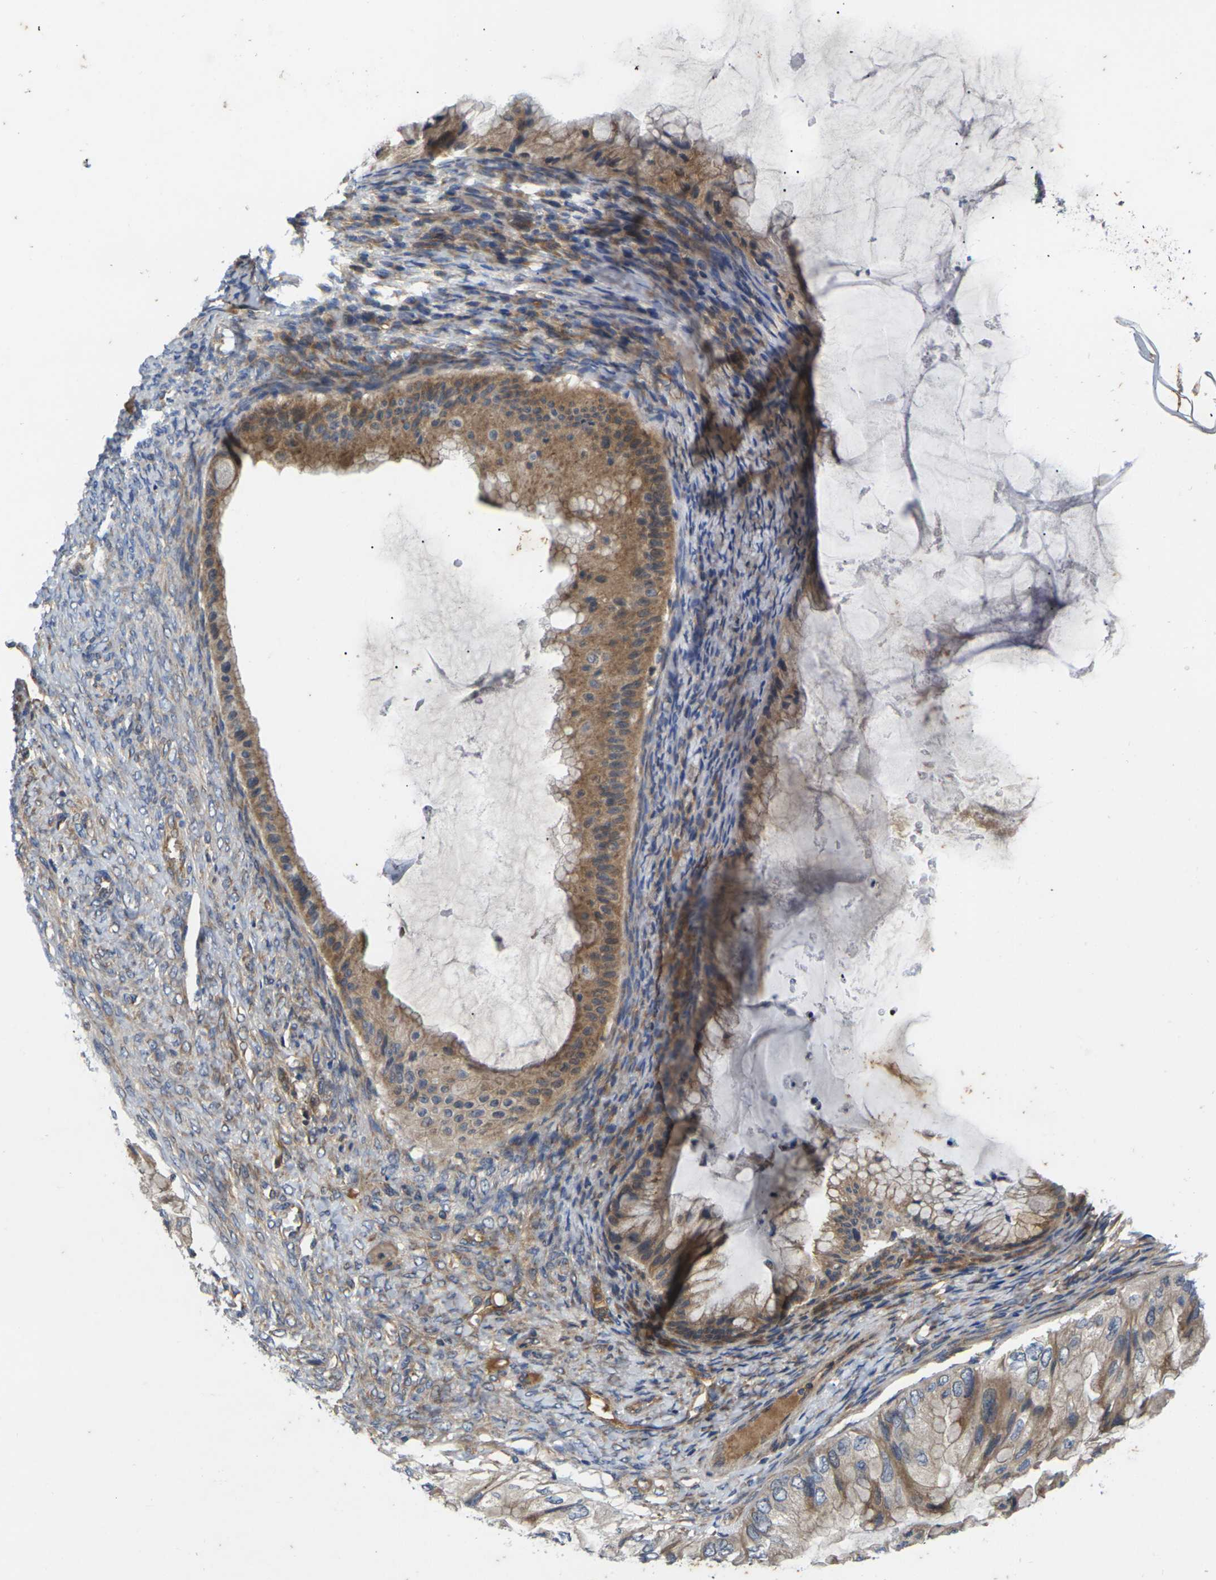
{"staining": {"intensity": "moderate", "quantity": ">75%", "location": "cytoplasmic/membranous"}, "tissue": "ovarian cancer", "cell_type": "Tumor cells", "image_type": "cancer", "snomed": [{"axis": "morphology", "description": "Cystadenocarcinoma, mucinous, NOS"}, {"axis": "topography", "description": "Ovary"}], "caption": "Tumor cells exhibit medium levels of moderate cytoplasmic/membranous expression in approximately >75% of cells in mucinous cystadenocarcinoma (ovarian).", "gene": "KIF1B", "patient": {"sex": "female", "age": 61}}